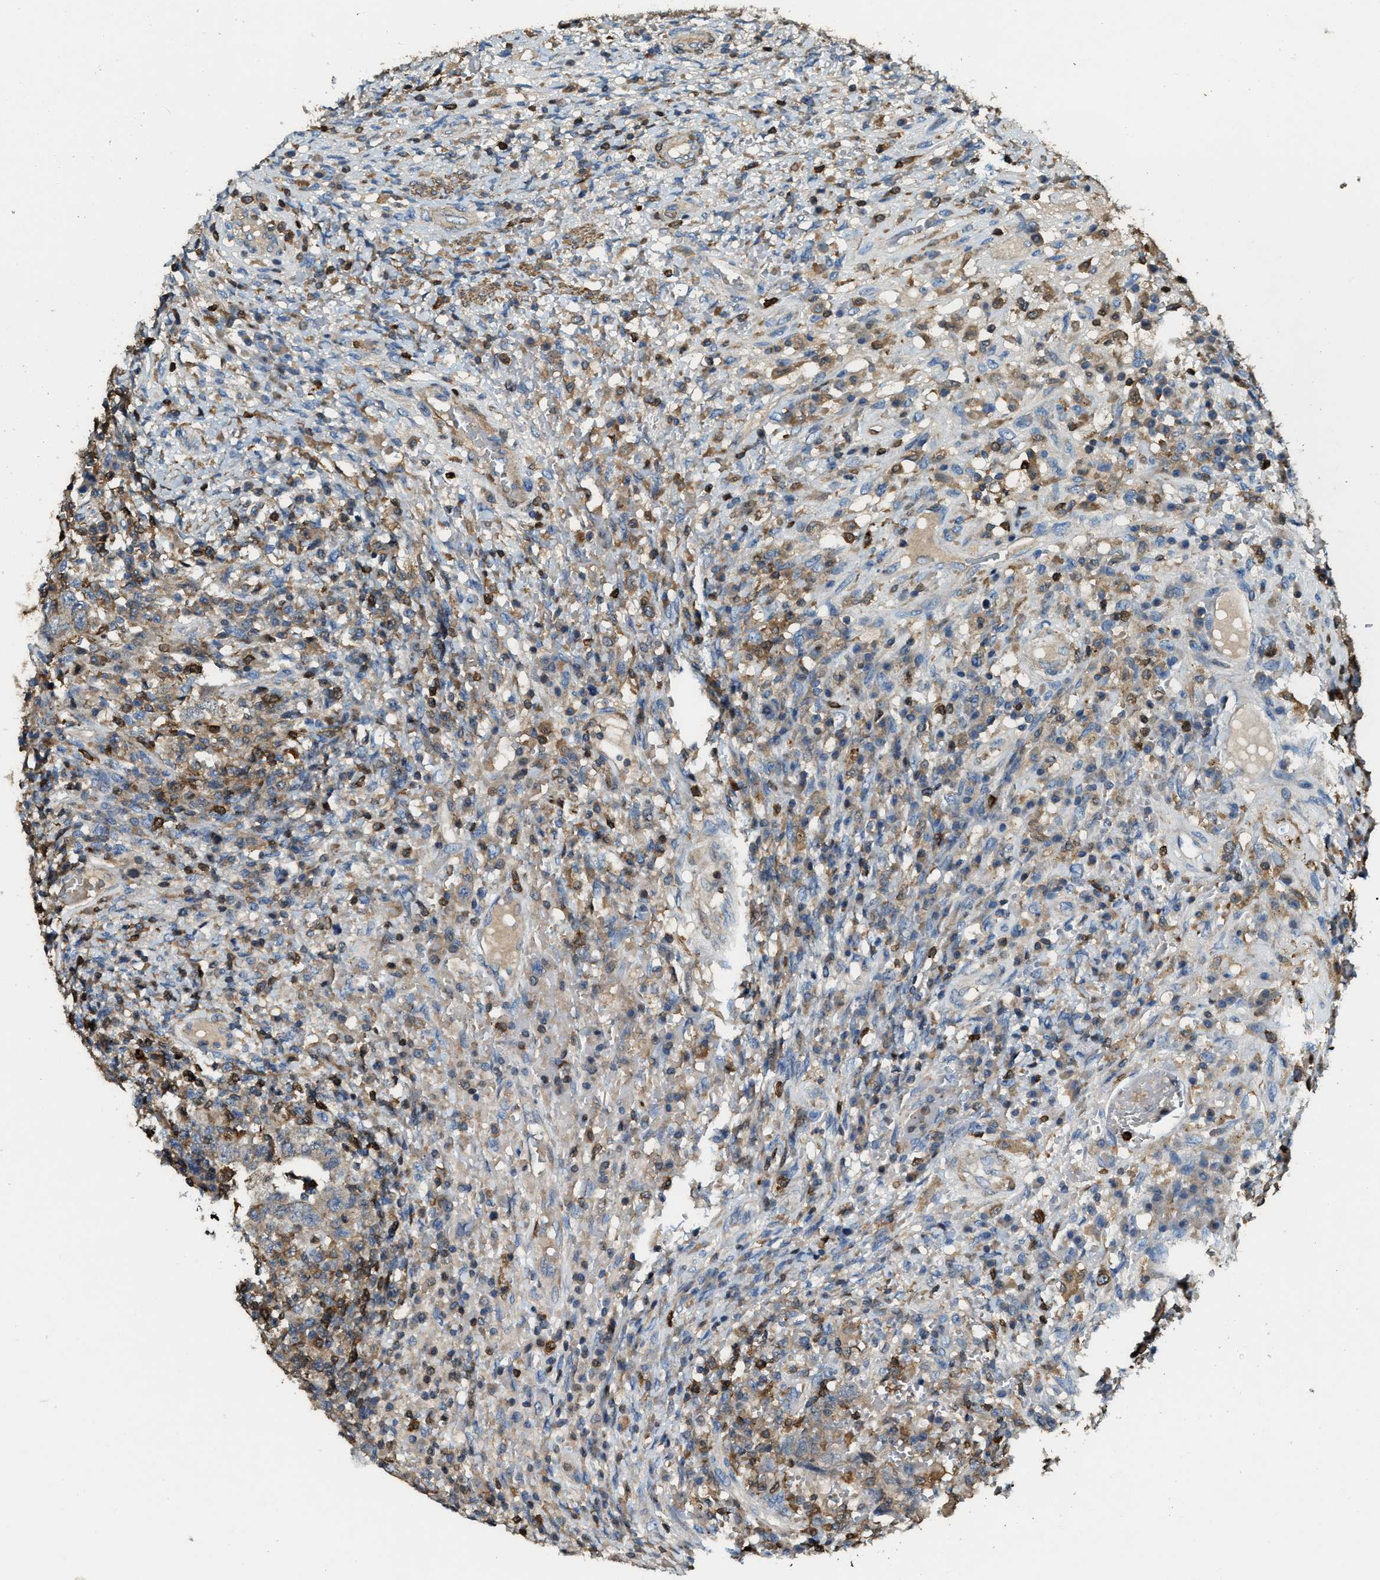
{"staining": {"intensity": "weak", "quantity": "<25%", "location": "cytoplasmic/membranous"}, "tissue": "testis cancer", "cell_type": "Tumor cells", "image_type": "cancer", "snomed": [{"axis": "morphology", "description": "Carcinoma, Embryonal, NOS"}, {"axis": "topography", "description": "Testis"}], "caption": "High power microscopy micrograph of an immunohistochemistry micrograph of testis cancer, revealing no significant positivity in tumor cells.", "gene": "SERPINB5", "patient": {"sex": "male", "age": 26}}